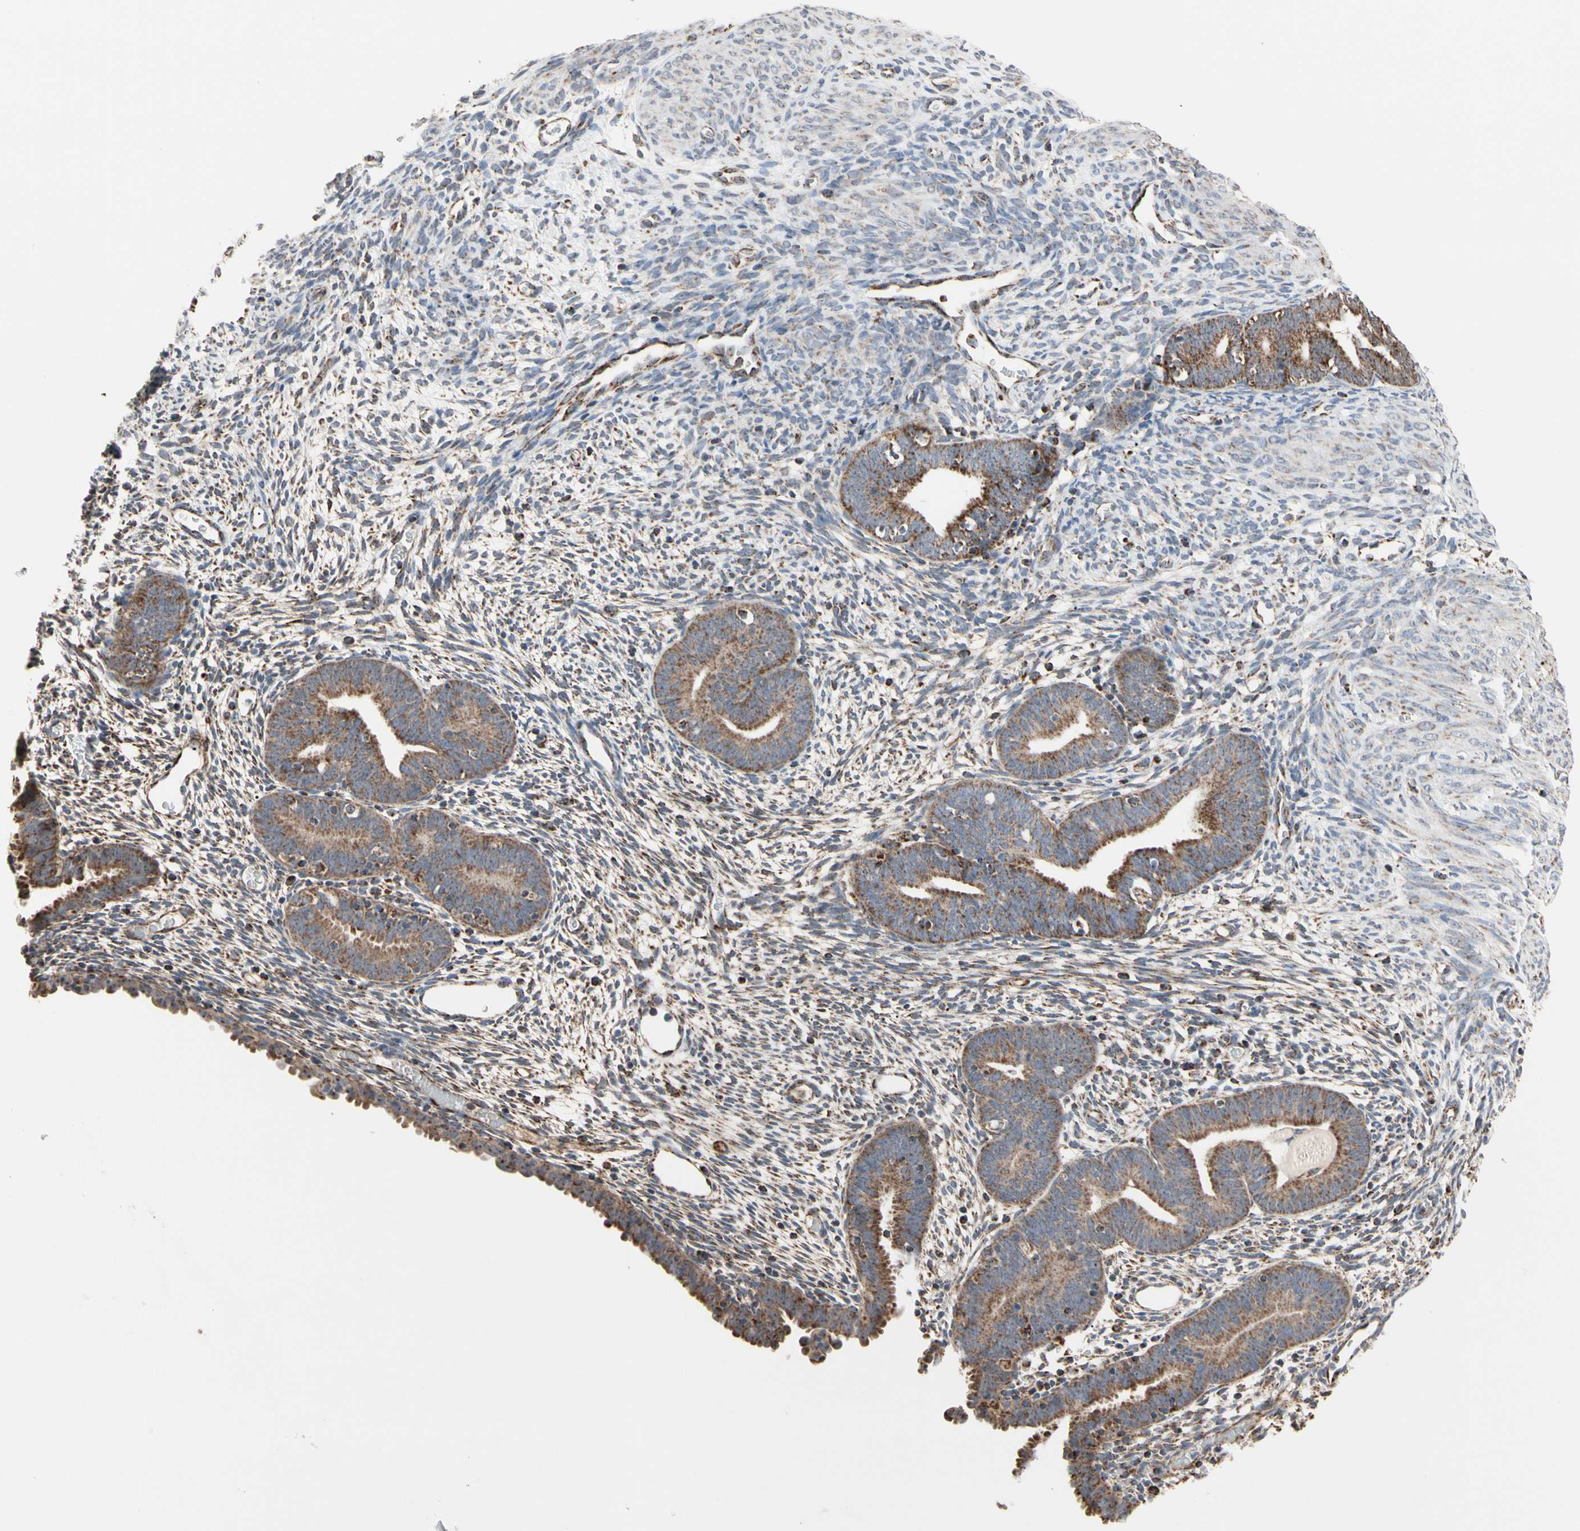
{"staining": {"intensity": "strong", "quantity": "25%-75%", "location": "cytoplasmic/membranous"}, "tissue": "endometrium", "cell_type": "Cells in endometrial stroma", "image_type": "normal", "snomed": [{"axis": "morphology", "description": "Normal tissue, NOS"}, {"axis": "morphology", "description": "Atrophy, NOS"}, {"axis": "topography", "description": "Uterus"}, {"axis": "topography", "description": "Endometrium"}], "caption": "DAB (3,3'-diaminobenzidine) immunohistochemical staining of unremarkable human endometrium displays strong cytoplasmic/membranous protein expression in approximately 25%-75% of cells in endometrial stroma.", "gene": "FAM110B", "patient": {"sex": "female", "age": 68}}